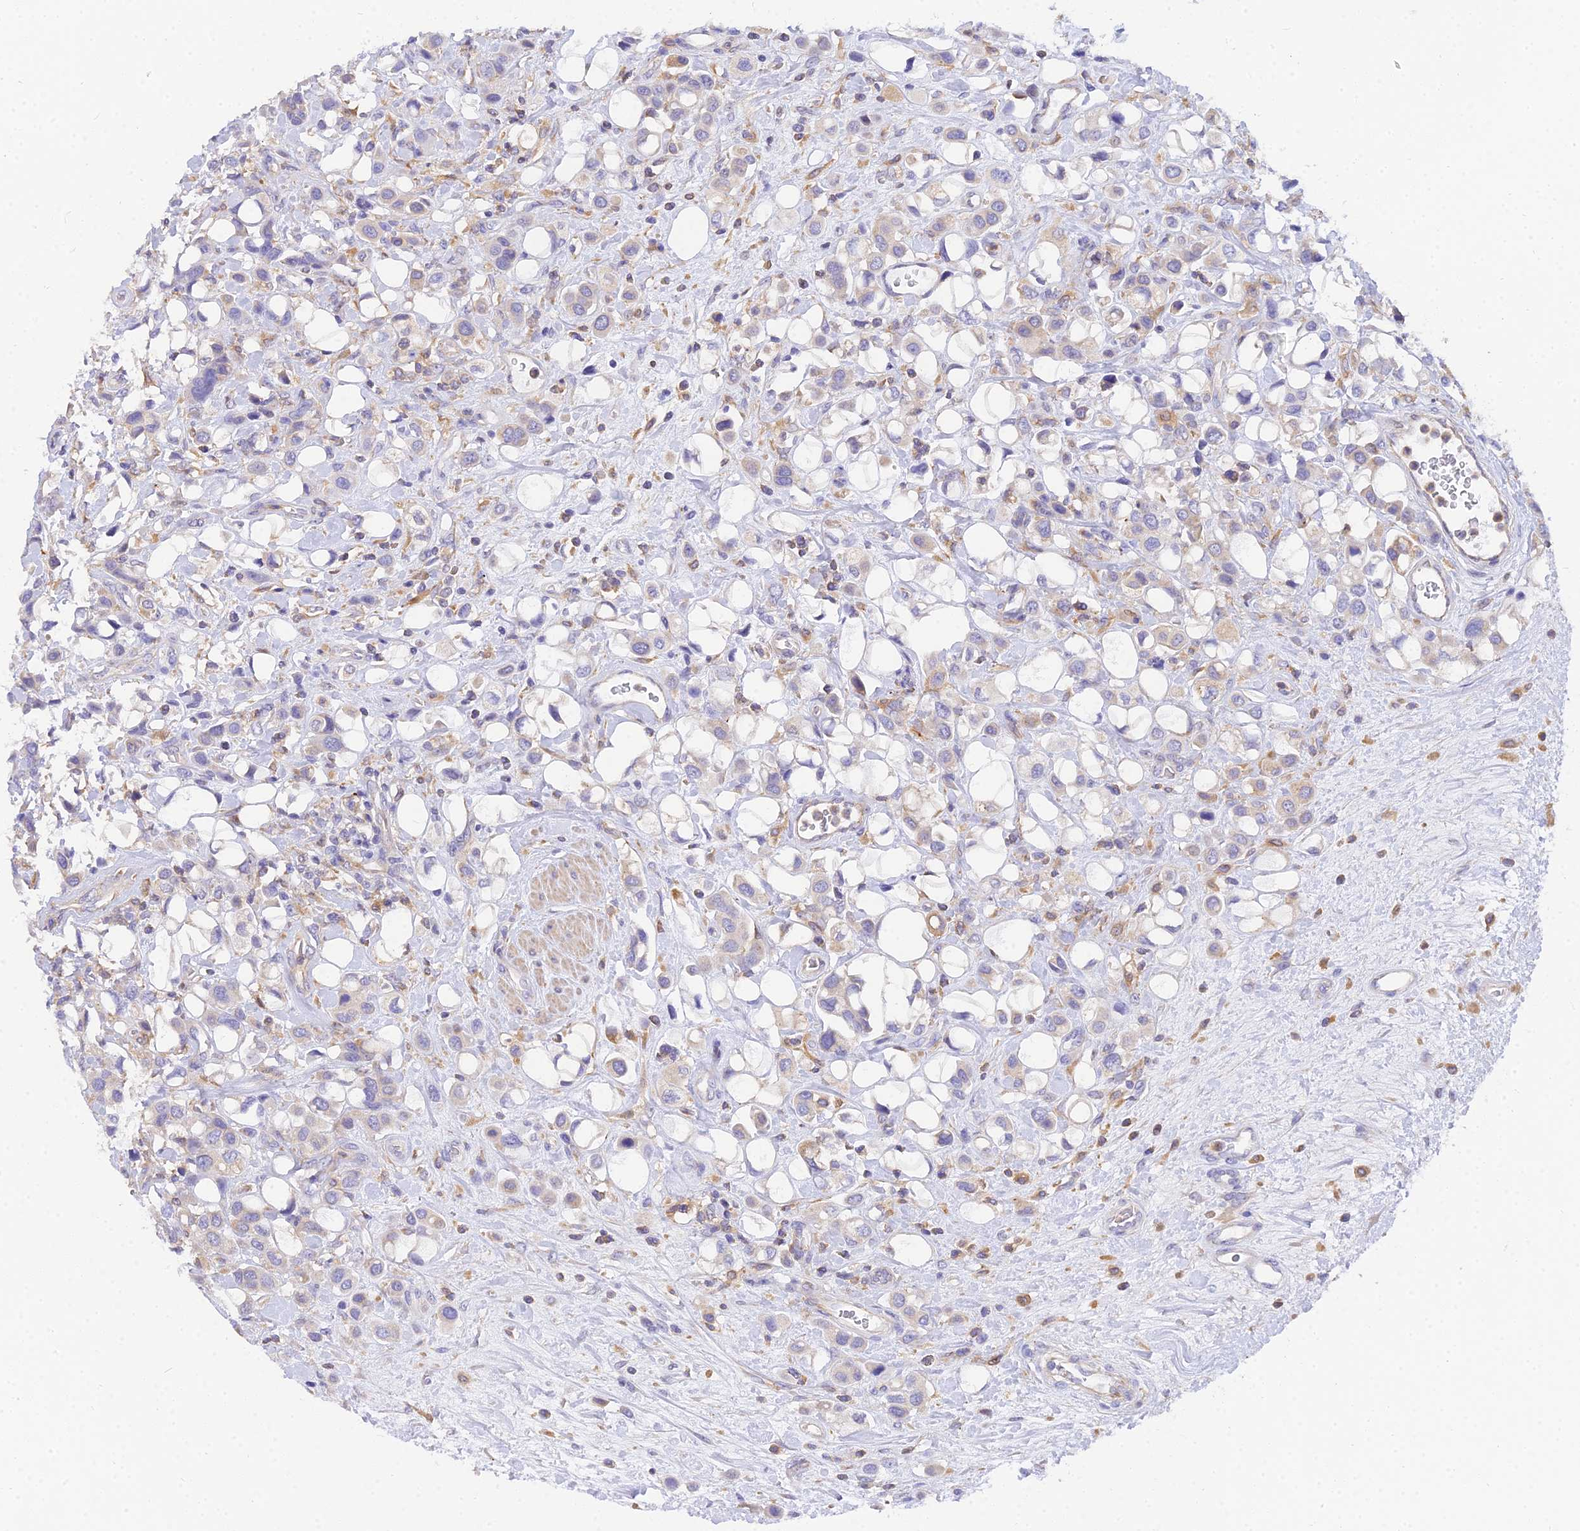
{"staining": {"intensity": "weak", "quantity": "<25%", "location": "cytoplasmic/membranous"}, "tissue": "urothelial cancer", "cell_type": "Tumor cells", "image_type": "cancer", "snomed": [{"axis": "morphology", "description": "Urothelial carcinoma, High grade"}, {"axis": "topography", "description": "Urinary bladder"}], "caption": "An immunohistochemistry histopathology image of urothelial carcinoma (high-grade) is shown. There is no staining in tumor cells of urothelial carcinoma (high-grade).", "gene": "ARL8B", "patient": {"sex": "male", "age": 50}}